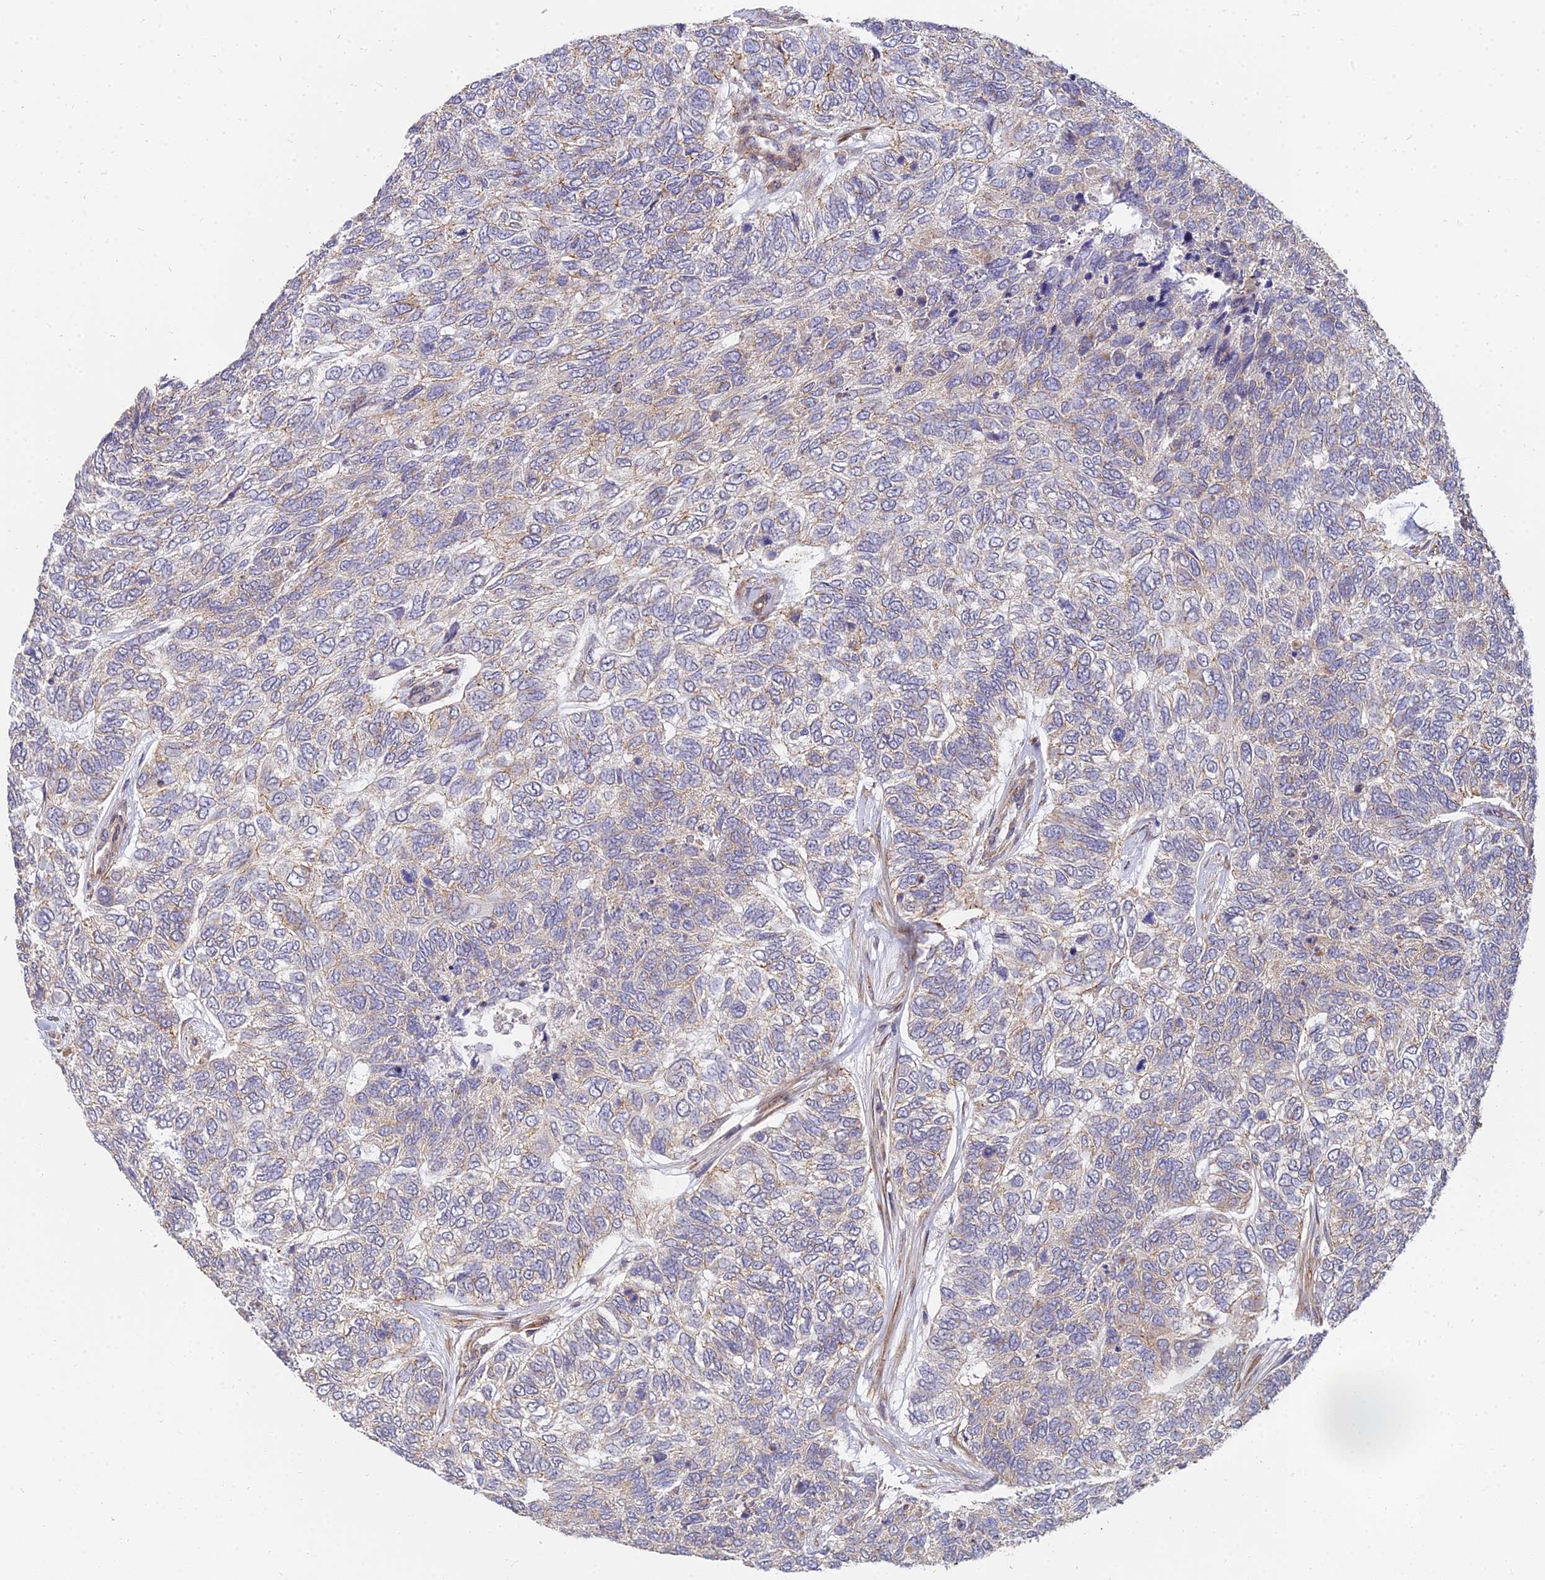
{"staining": {"intensity": "weak", "quantity": "25%-75%", "location": "cytoplasmic/membranous"}, "tissue": "skin cancer", "cell_type": "Tumor cells", "image_type": "cancer", "snomed": [{"axis": "morphology", "description": "Basal cell carcinoma"}, {"axis": "topography", "description": "Skin"}], "caption": "Immunohistochemistry (IHC) (DAB (3,3'-diaminobenzidine)) staining of human skin cancer reveals weak cytoplasmic/membranous protein positivity in approximately 25%-75% of tumor cells.", "gene": "ARL8B", "patient": {"sex": "female", "age": 65}}